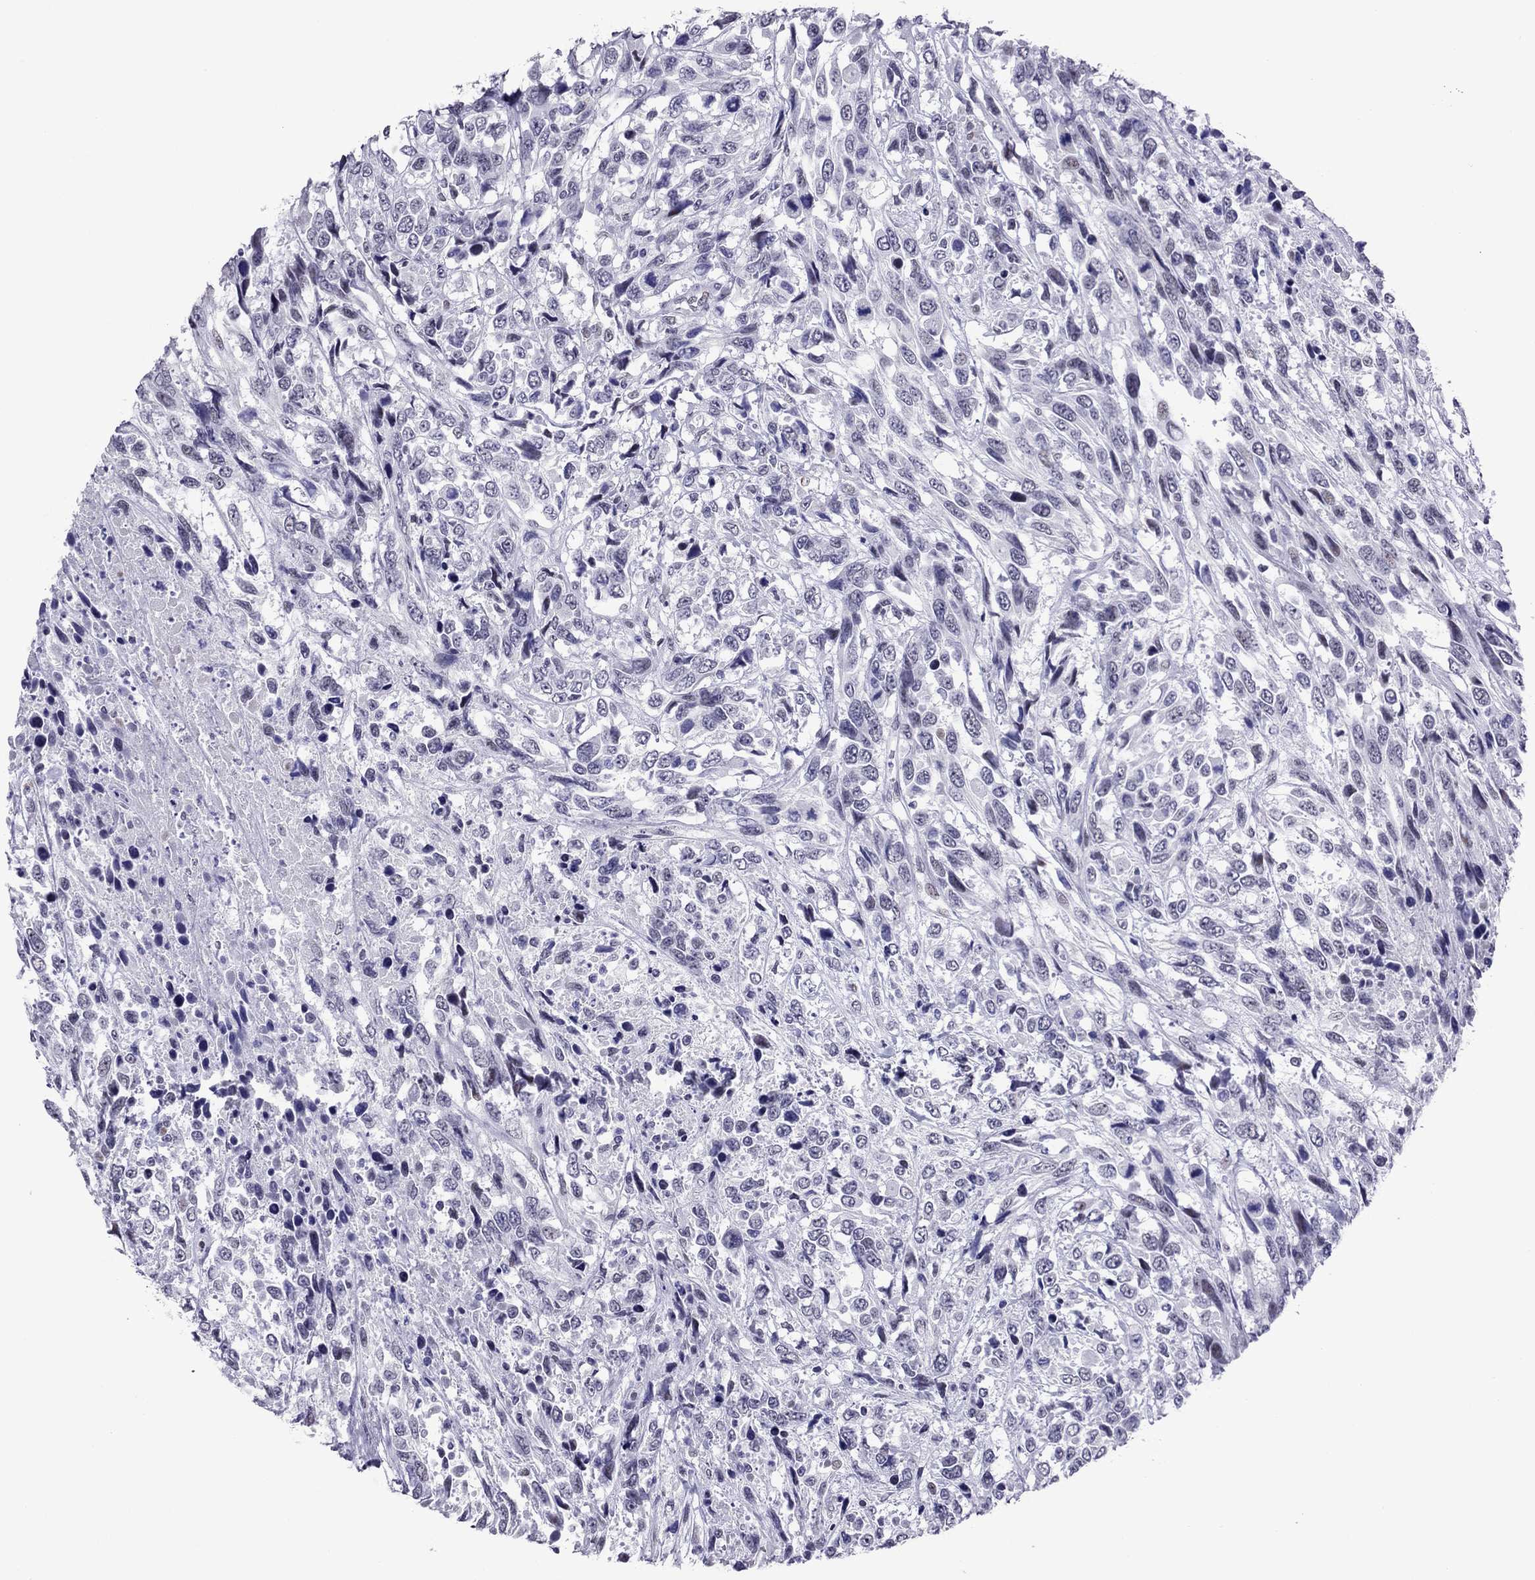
{"staining": {"intensity": "negative", "quantity": "none", "location": "none"}, "tissue": "urothelial cancer", "cell_type": "Tumor cells", "image_type": "cancer", "snomed": [{"axis": "morphology", "description": "Urothelial carcinoma, High grade"}, {"axis": "topography", "description": "Urinary bladder"}], "caption": "An image of urothelial carcinoma (high-grade) stained for a protein displays no brown staining in tumor cells.", "gene": "ZNF646", "patient": {"sex": "female", "age": 70}}